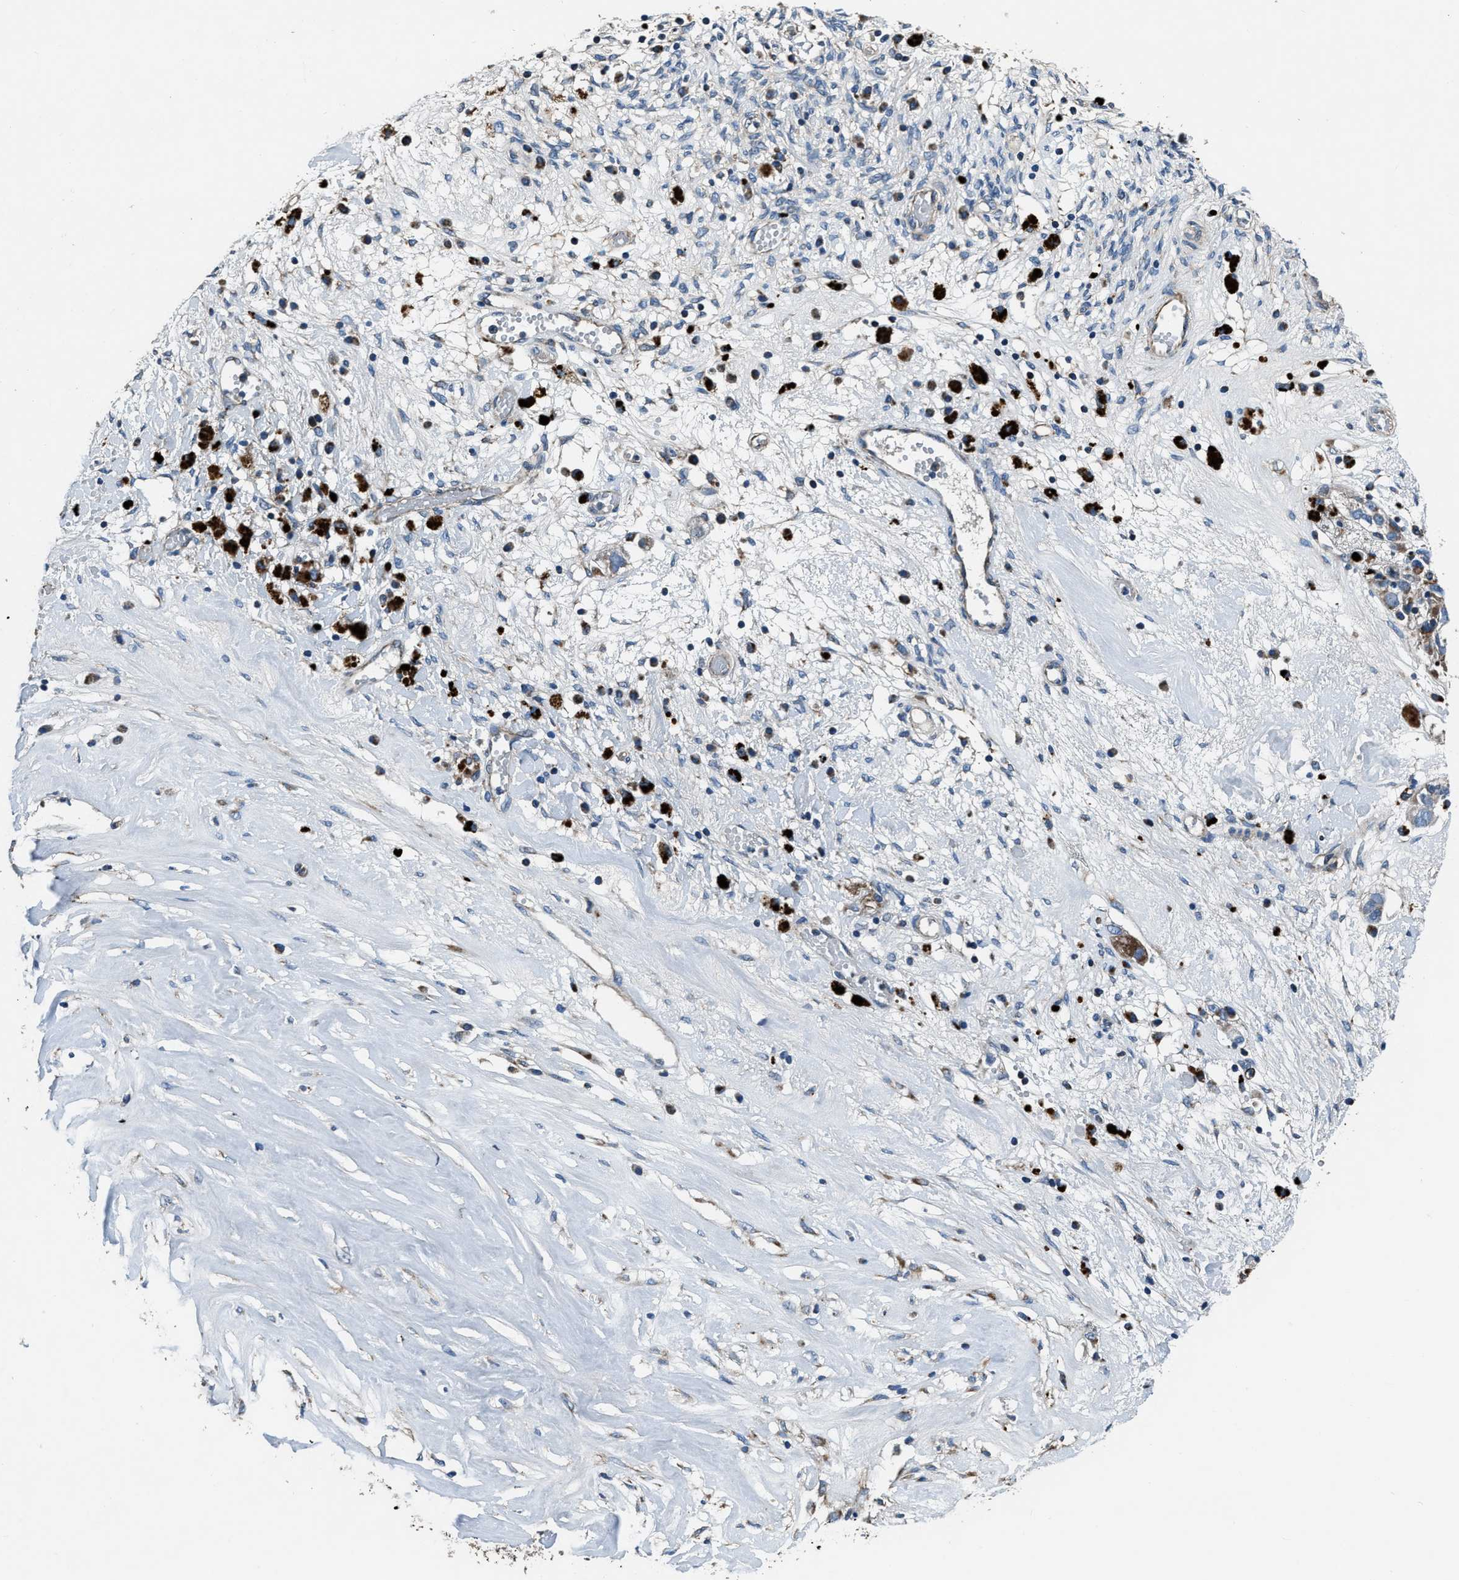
{"staining": {"intensity": "weak", "quantity": "<25%", "location": "cytoplasmic/membranous"}, "tissue": "ovarian cancer", "cell_type": "Tumor cells", "image_type": "cancer", "snomed": [{"axis": "morphology", "description": "Carcinoma, NOS"}, {"axis": "morphology", "description": "Cystadenocarcinoma, serous, NOS"}, {"axis": "topography", "description": "Ovary"}], "caption": "The immunohistochemistry histopathology image has no significant staining in tumor cells of ovarian cancer (carcinoma) tissue.", "gene": "OGDH", "patient": {"sex": "female", "age": 69}}